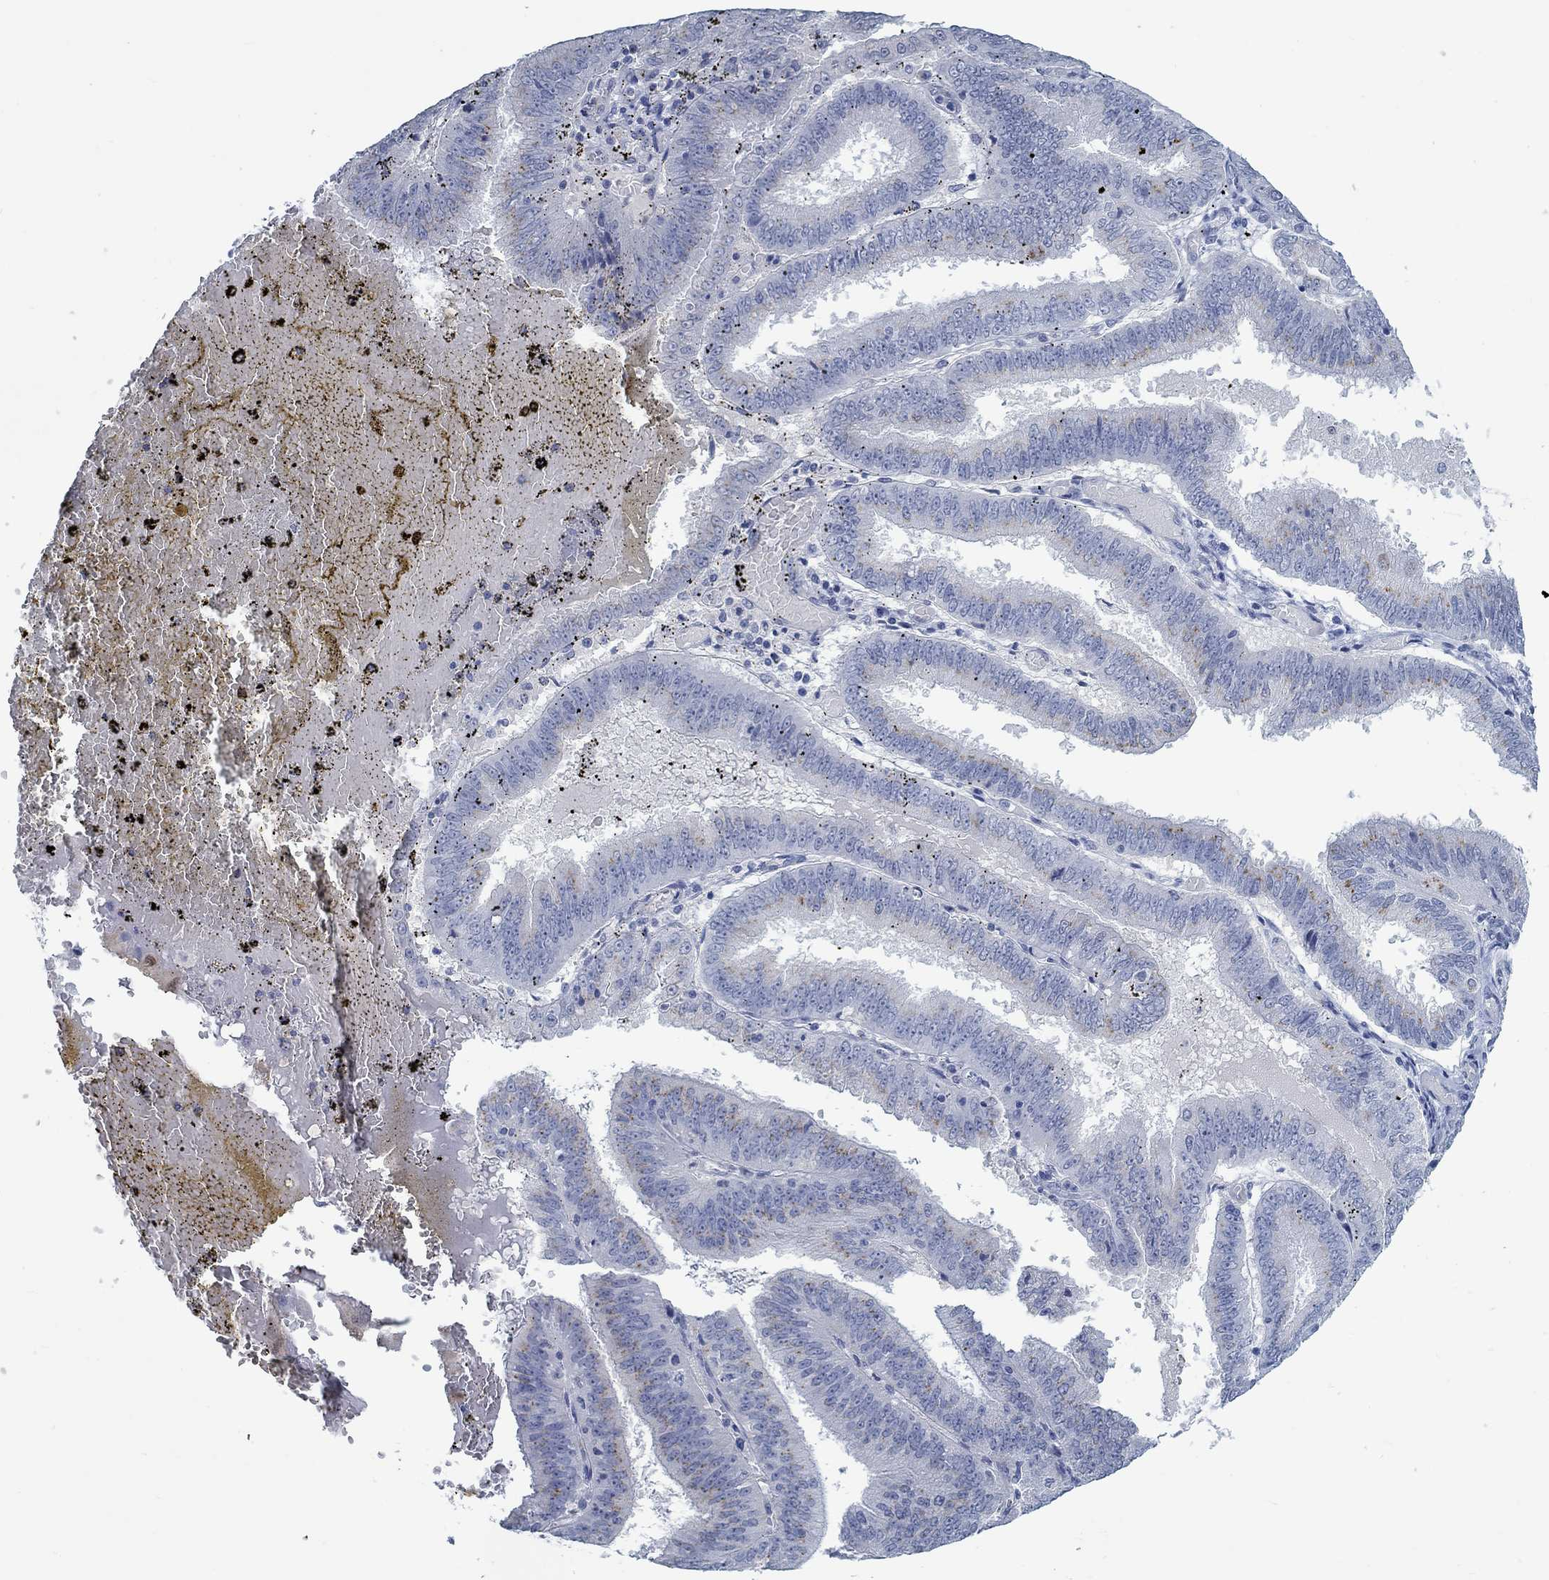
{"staining": {"intensity": "weak", "quantity": "<25%", "location": "cytoplasmic/membranous"}, "tissue": "endometrial cancer", "cell_type": "Tumor cells", "image_type": "cancer", "snomed": [{"axis": "morphology", "description": "Adenocarcinoma, NOS"}, {"axis": "topography", "description": "Endometrium"}], "caption": "This is an IHC image of human endometrial cancer. There is no expression in tumor cells.", "gene": "TEKT4", "patient": {"sex": "female", "age": 66}}